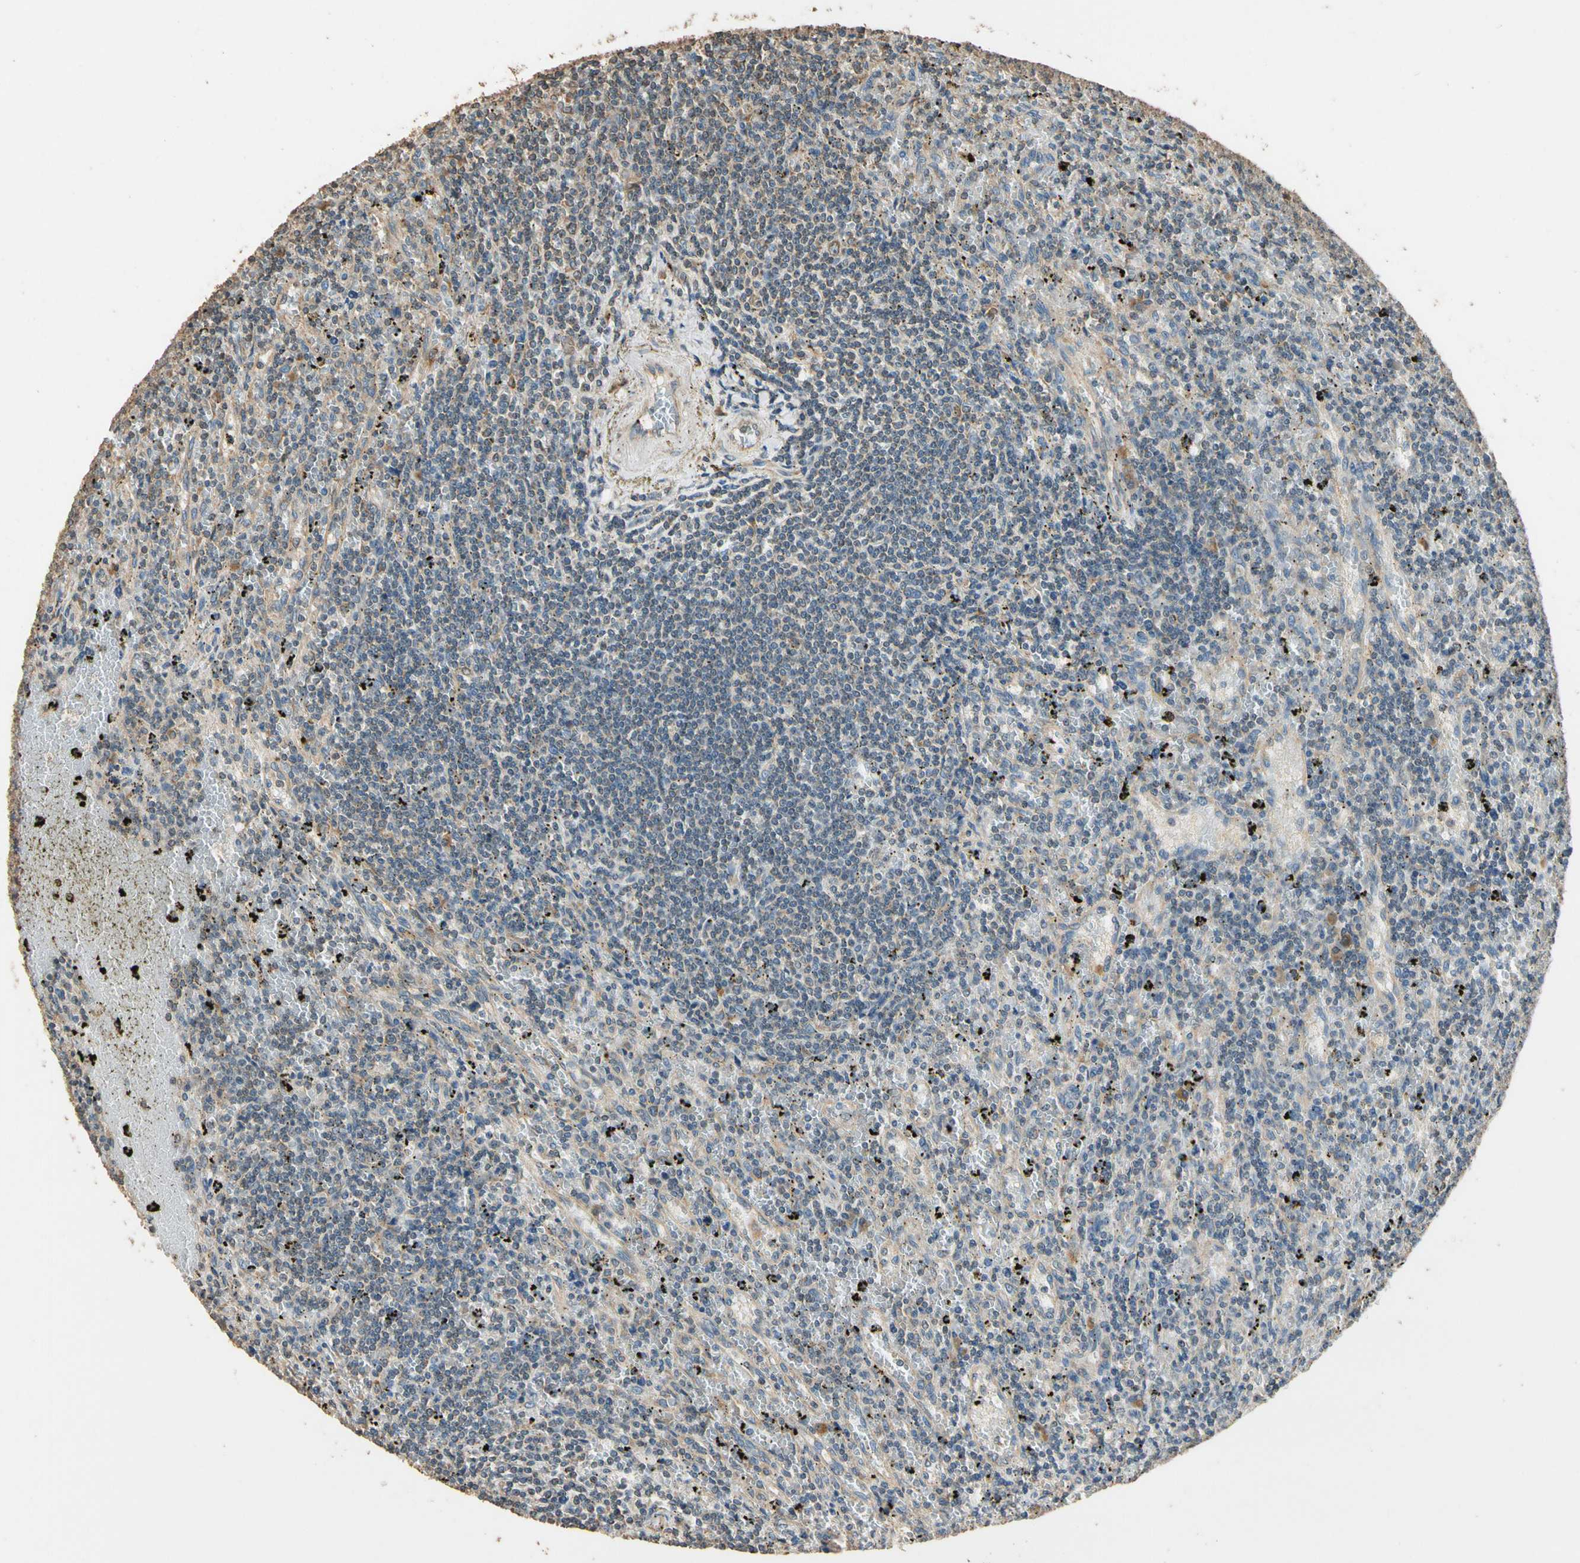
{"staining": {"intensity": "moderate", "quantity": "<25%", "location": "cytoplasmic/membranous"}, "tissue": "lymphoma", "cell_type": "Tumor cells", "image_type": "cancer", "snomed": [{"axis": "morphology", "description": "Malignant lymphoma, non-Hodgkin's type, Low grade"}, {"axis": "topography", "description": "Spleen"}], "caption": "Brown immunohistochemical staining in malignant lymphoma, non-Hodgkin's type (low-grade) displays moderate cytoplasmic/membranous expression in approximately <25% of tumor cells.", "gene": "STX18", "patient": {"sex": "male", "age": 76}}